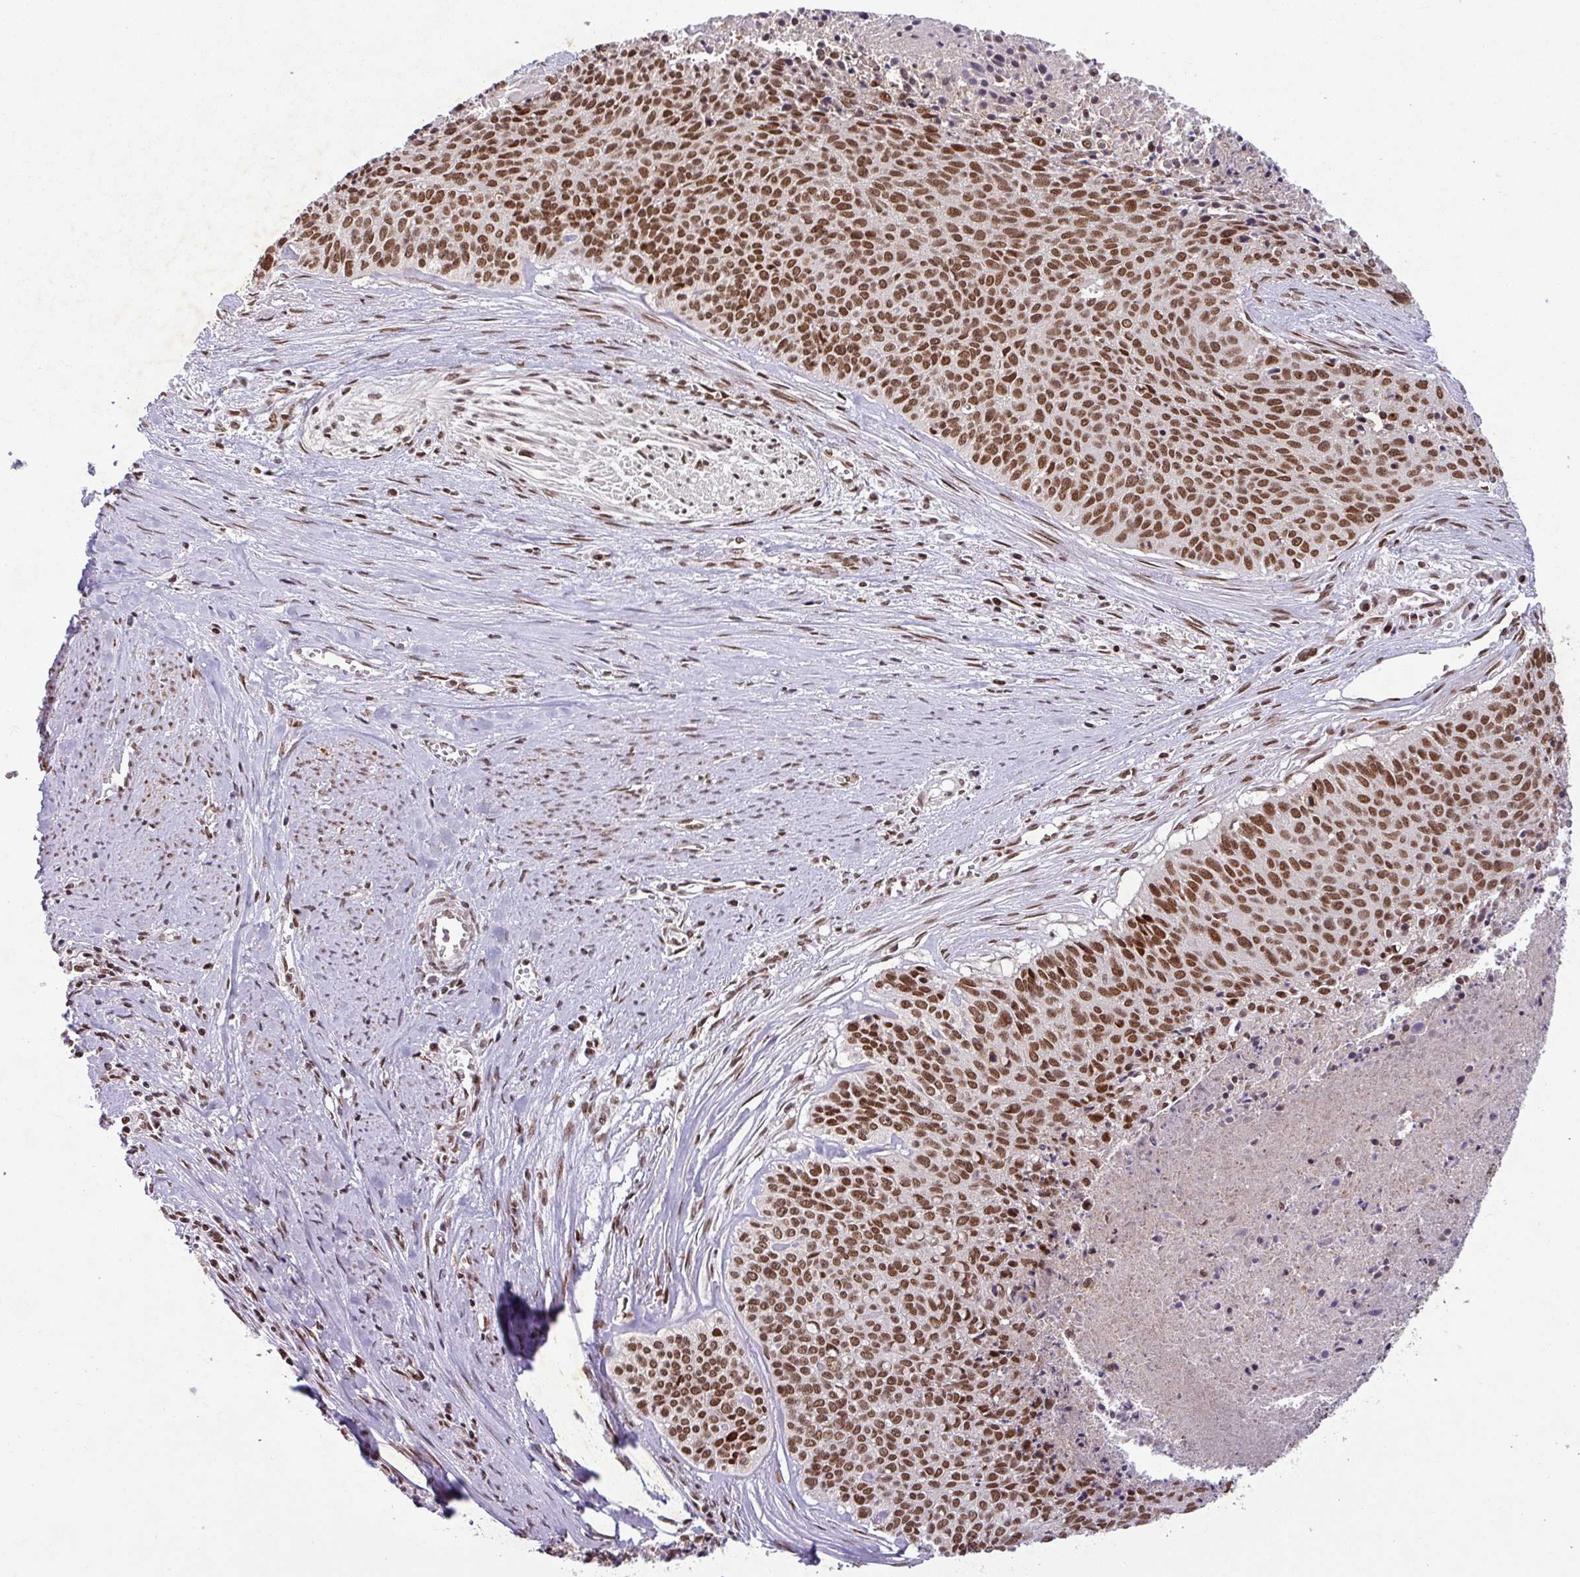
{"staining": {"intensity": "strong", "quantity": ">75%", "location": "nuclear"}, "tissue": "cervical cancer", "cell_type": "Tumor cells", "image_type": "cancer", "snomed": [{"axis": "morphology", "description": "Squamous cell carcinoma, NOS"}, {"axis": "topography", "description": "Cervix"}], "caption": "IHC of squamous cell carcinoma (cervical) shows high levels of strong nuclear positivity in approximately >75% of tumor cells.", "gene": "SRSF2", "patient": {"sex": "female", "age": 55}}